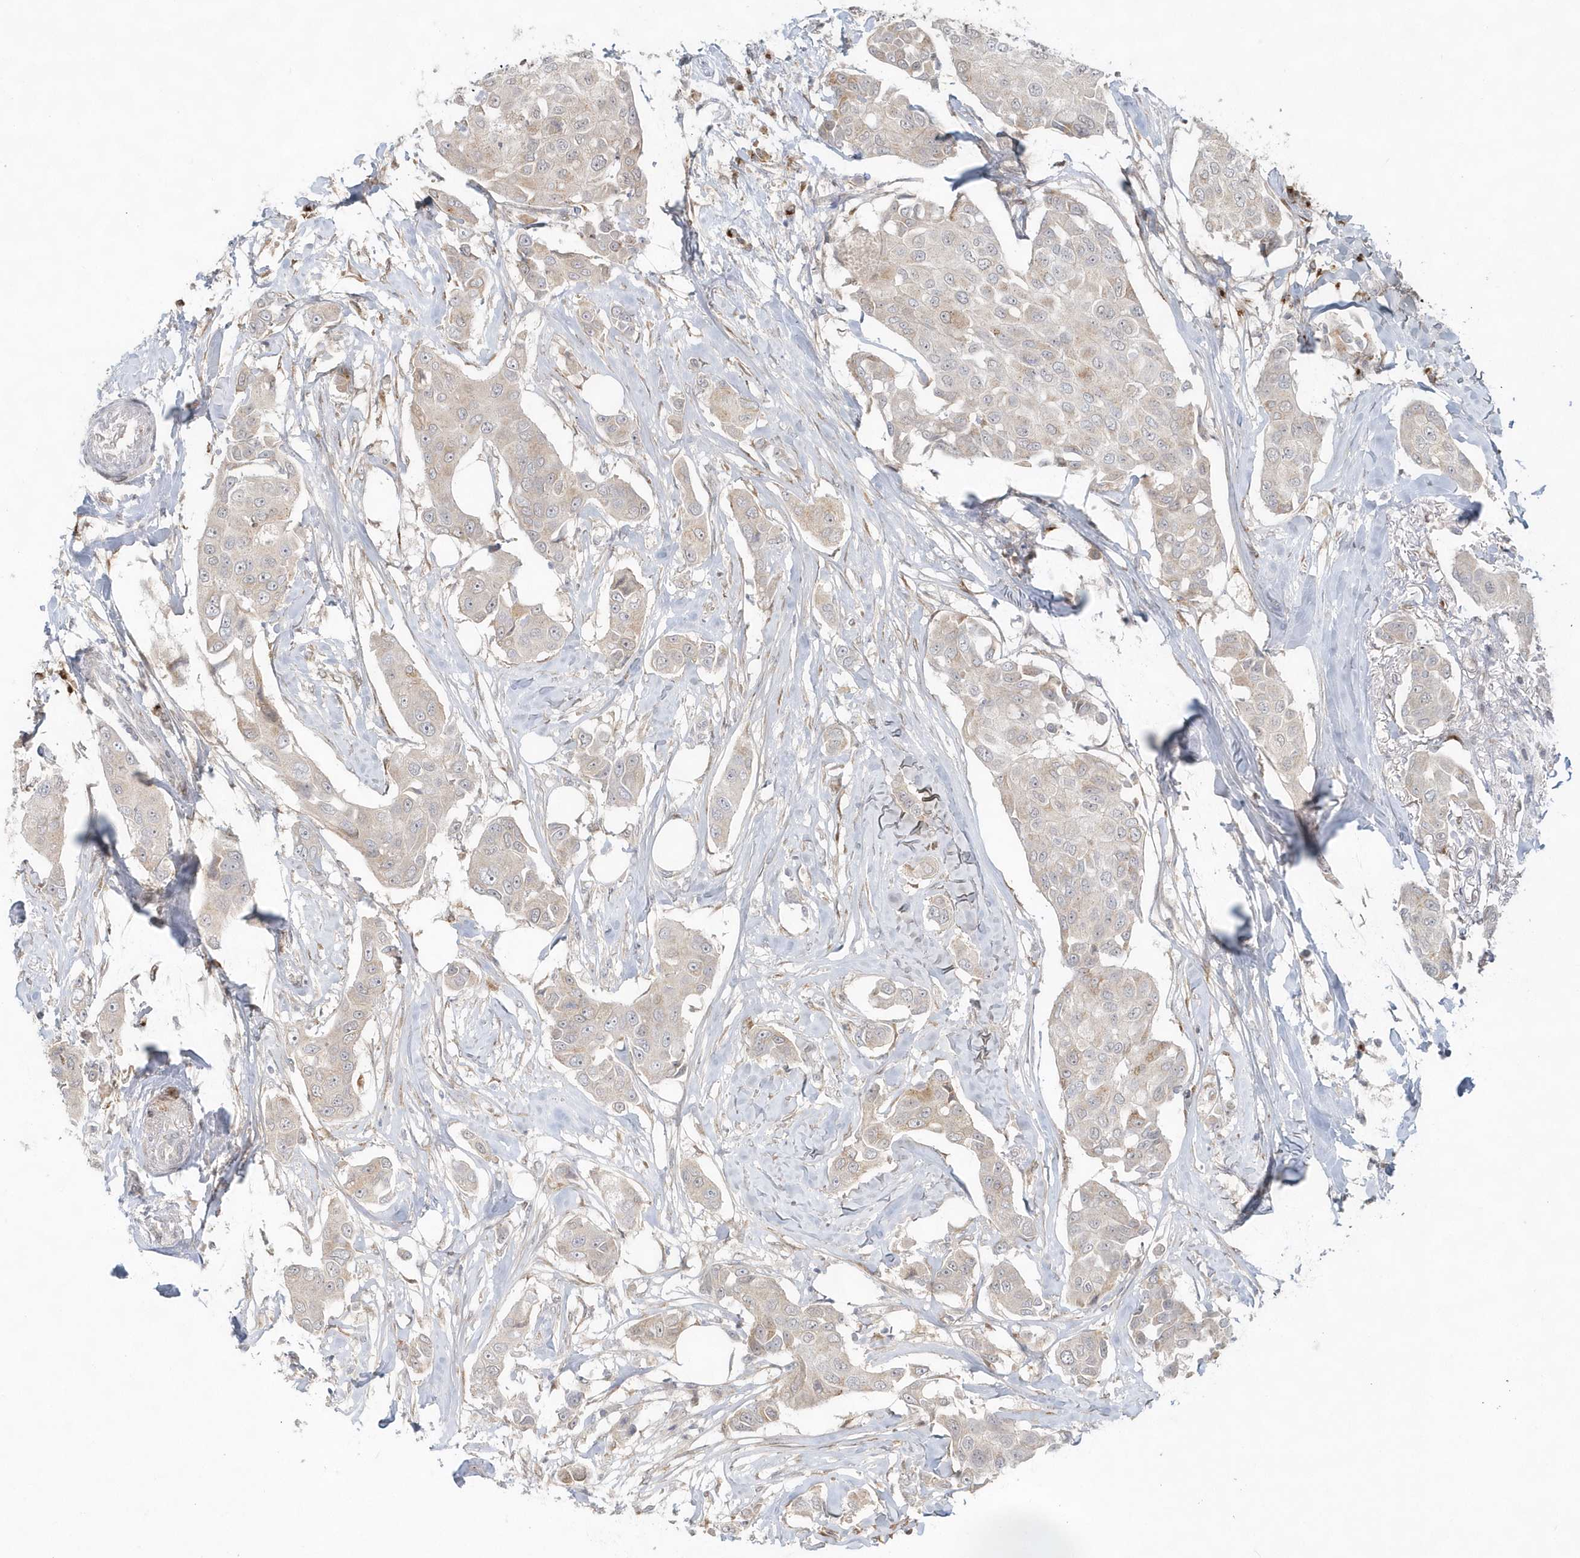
{"staining": {"intensity": "weak", "quantity": "<25%", "location": "cytoplasmic/membranous"}, "tissue": "breast cancer", "cell_type": "Tumor cells", "image_type": "cancer", "snomed": [{"axis": "morphology", "description": "Duct carcinoma"}, {"axis": "topography", "description": "Breast"}], "caption": "DAB (3,3'-diaminobenzidine) immunohistochemical staining of breast cancer shows no significant positivity in tumor cells. (Brightfield microscopy of DAB (3,3'-diaminobenzidine) immunohistochemistry (IHC) at high magnification).", "gene": "DHFR", "patient": {"sex": "female", "age": 80}}